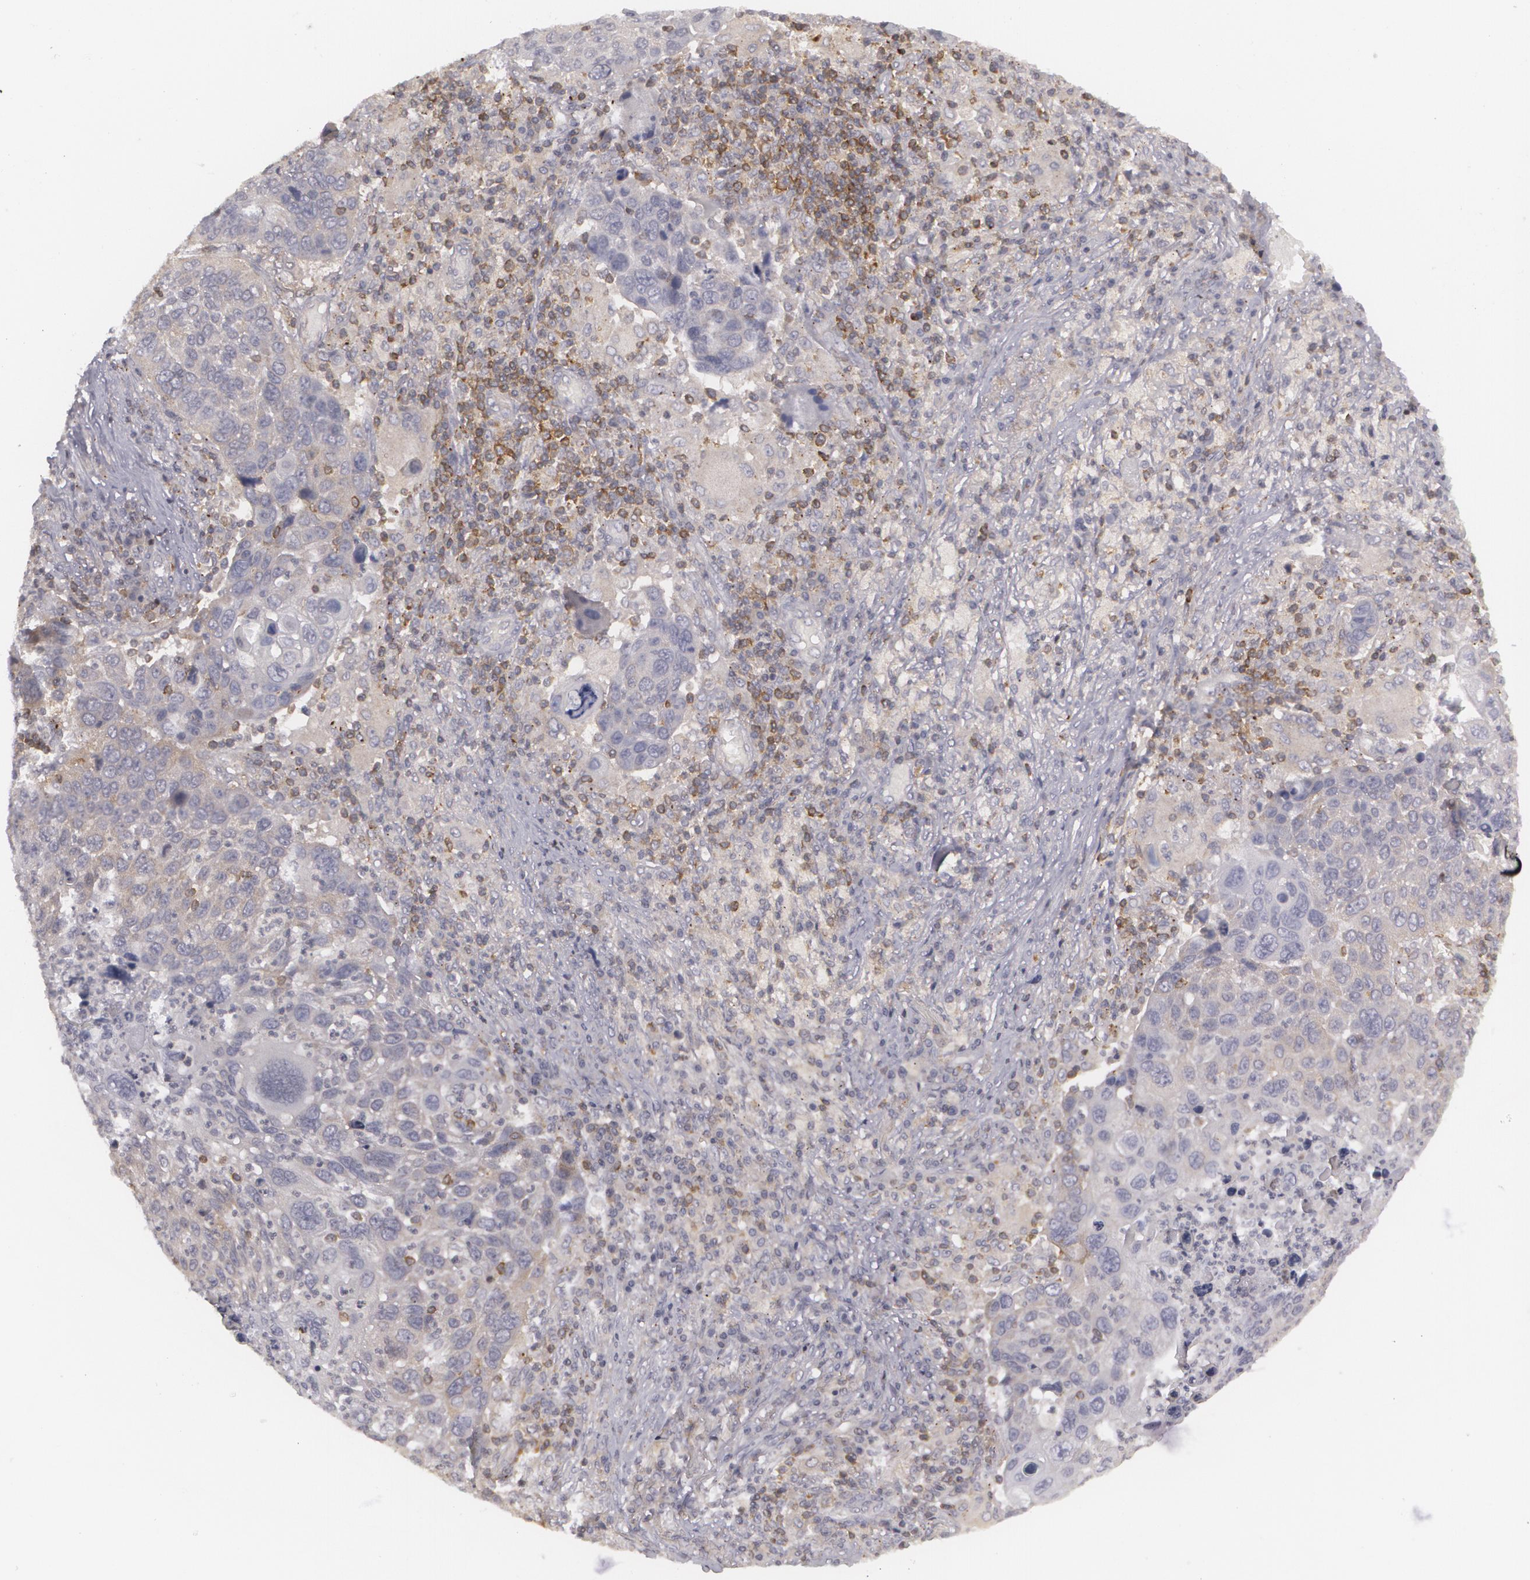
{"staining": {"intensity": "weak", "quantity": "25%-75%", "location": "cytoplasmic/membranous"}, "tissue": "lung cancer", "cell_type": "Tumor cells", "image_type": "cancer", "snomed": [{"axis": "morphology", "description": "Squamous cell carcinoma, NOS"}, {"axis": "topography", "description": "Lung"}], "caption": "An image of human lung cancer stained for a protein reveals weak cytoplasmic/membranous brown staining in tumor cells.", "gene": "BIN1", "patient": {"sex": "male", "age": 68}}